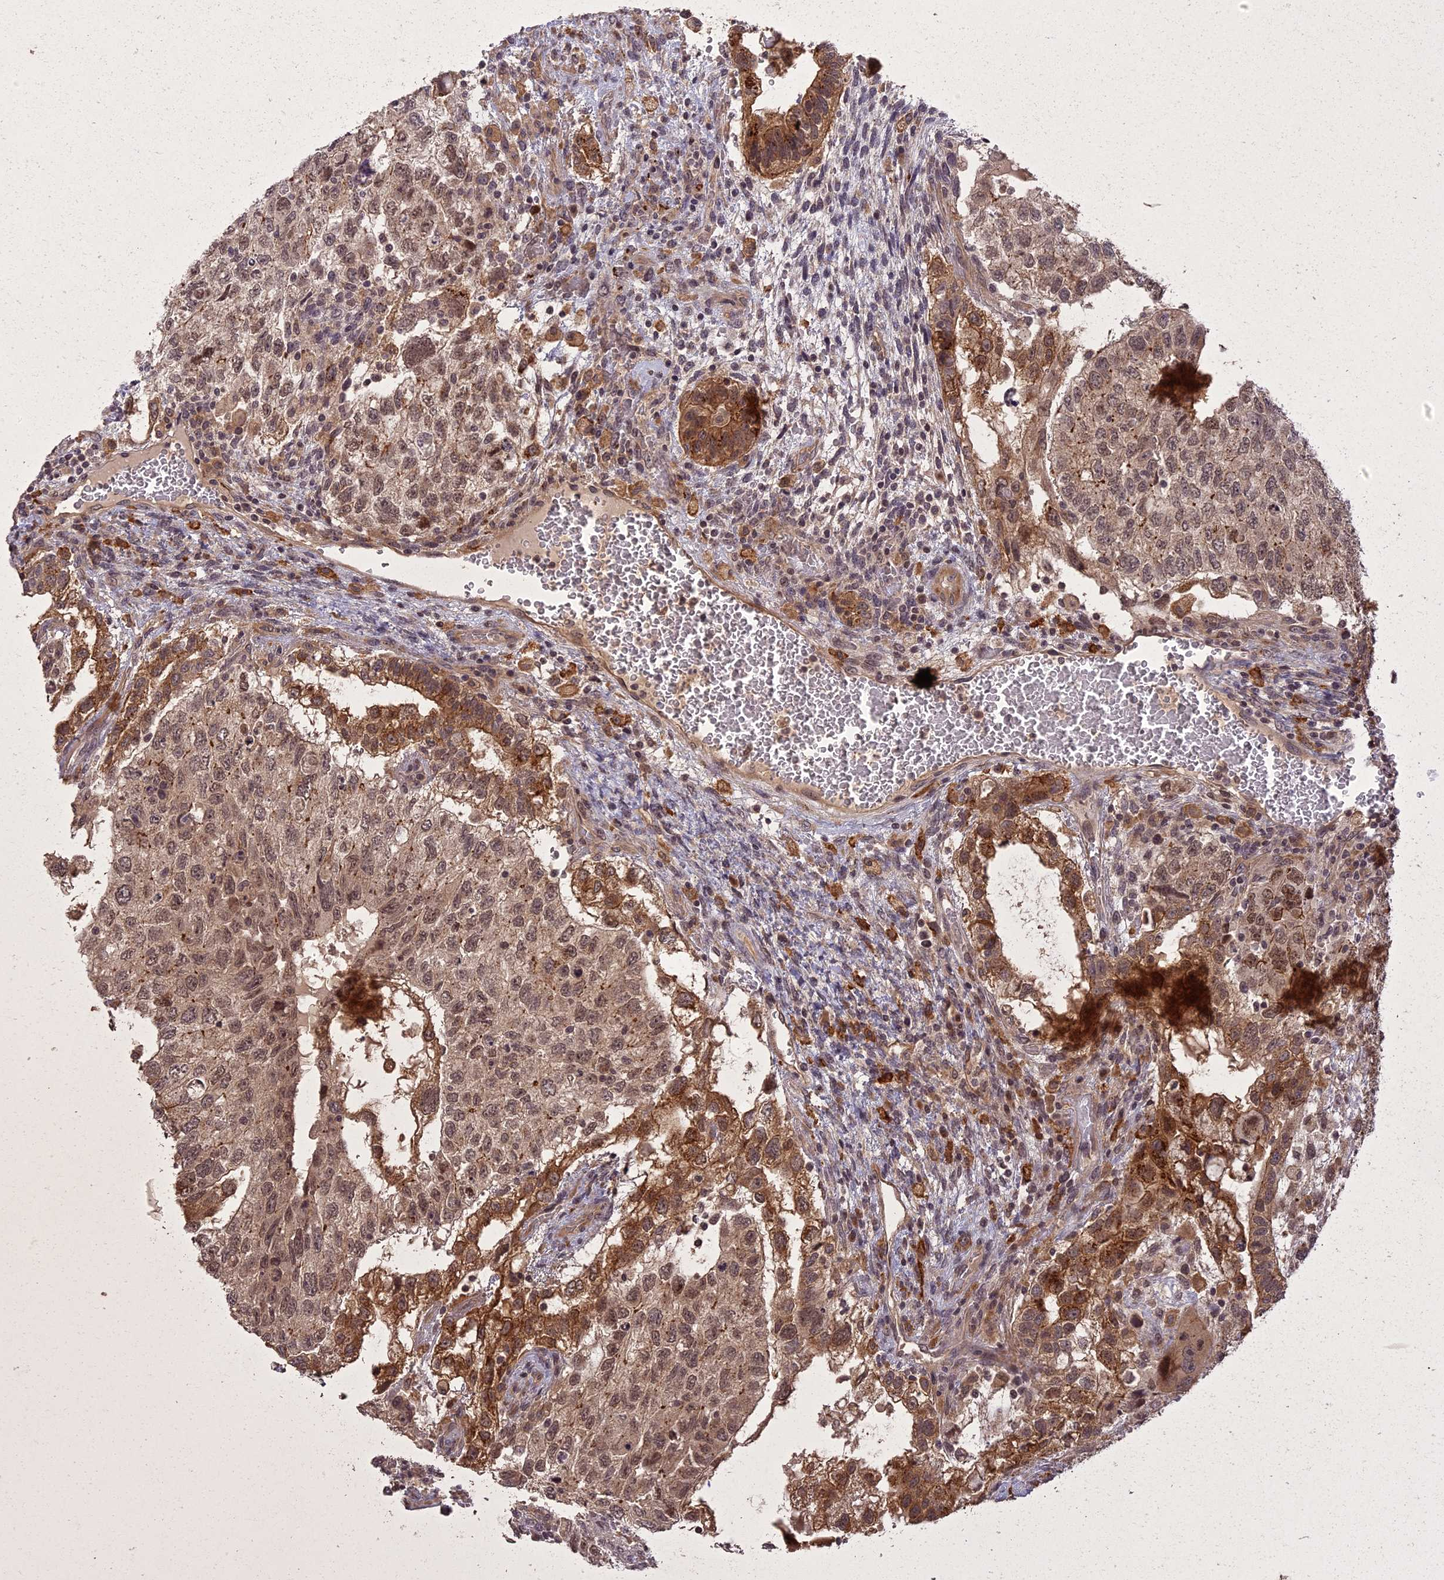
{"staining": {"intensity": "moderate", "quantity": ">75%", "location": "nuclear"}, "tissue": "testis cancer", "cell_type": "Tumor cells", "image_type": "cancer", "snomed": [{"axis": "morphology", "description": "Normal tissue, NOS"}, {"axis": "morphology", "description": "Carcinoma, Embryonal, NOS"}, {"axis": "topography", "description": "Testis"}], "caption": "IHC staining of testis cancer, which shows medium levels of moderate nuclear positivity in about >75% of tumor cells indicating moderate nuclear protein staining. The staining was performed using DAB (brown) for protein detection and nuclei were counterstained in hematoxylin (blue).", "gene": "ING5", "patient": {"sex": "male", "age": 36}}